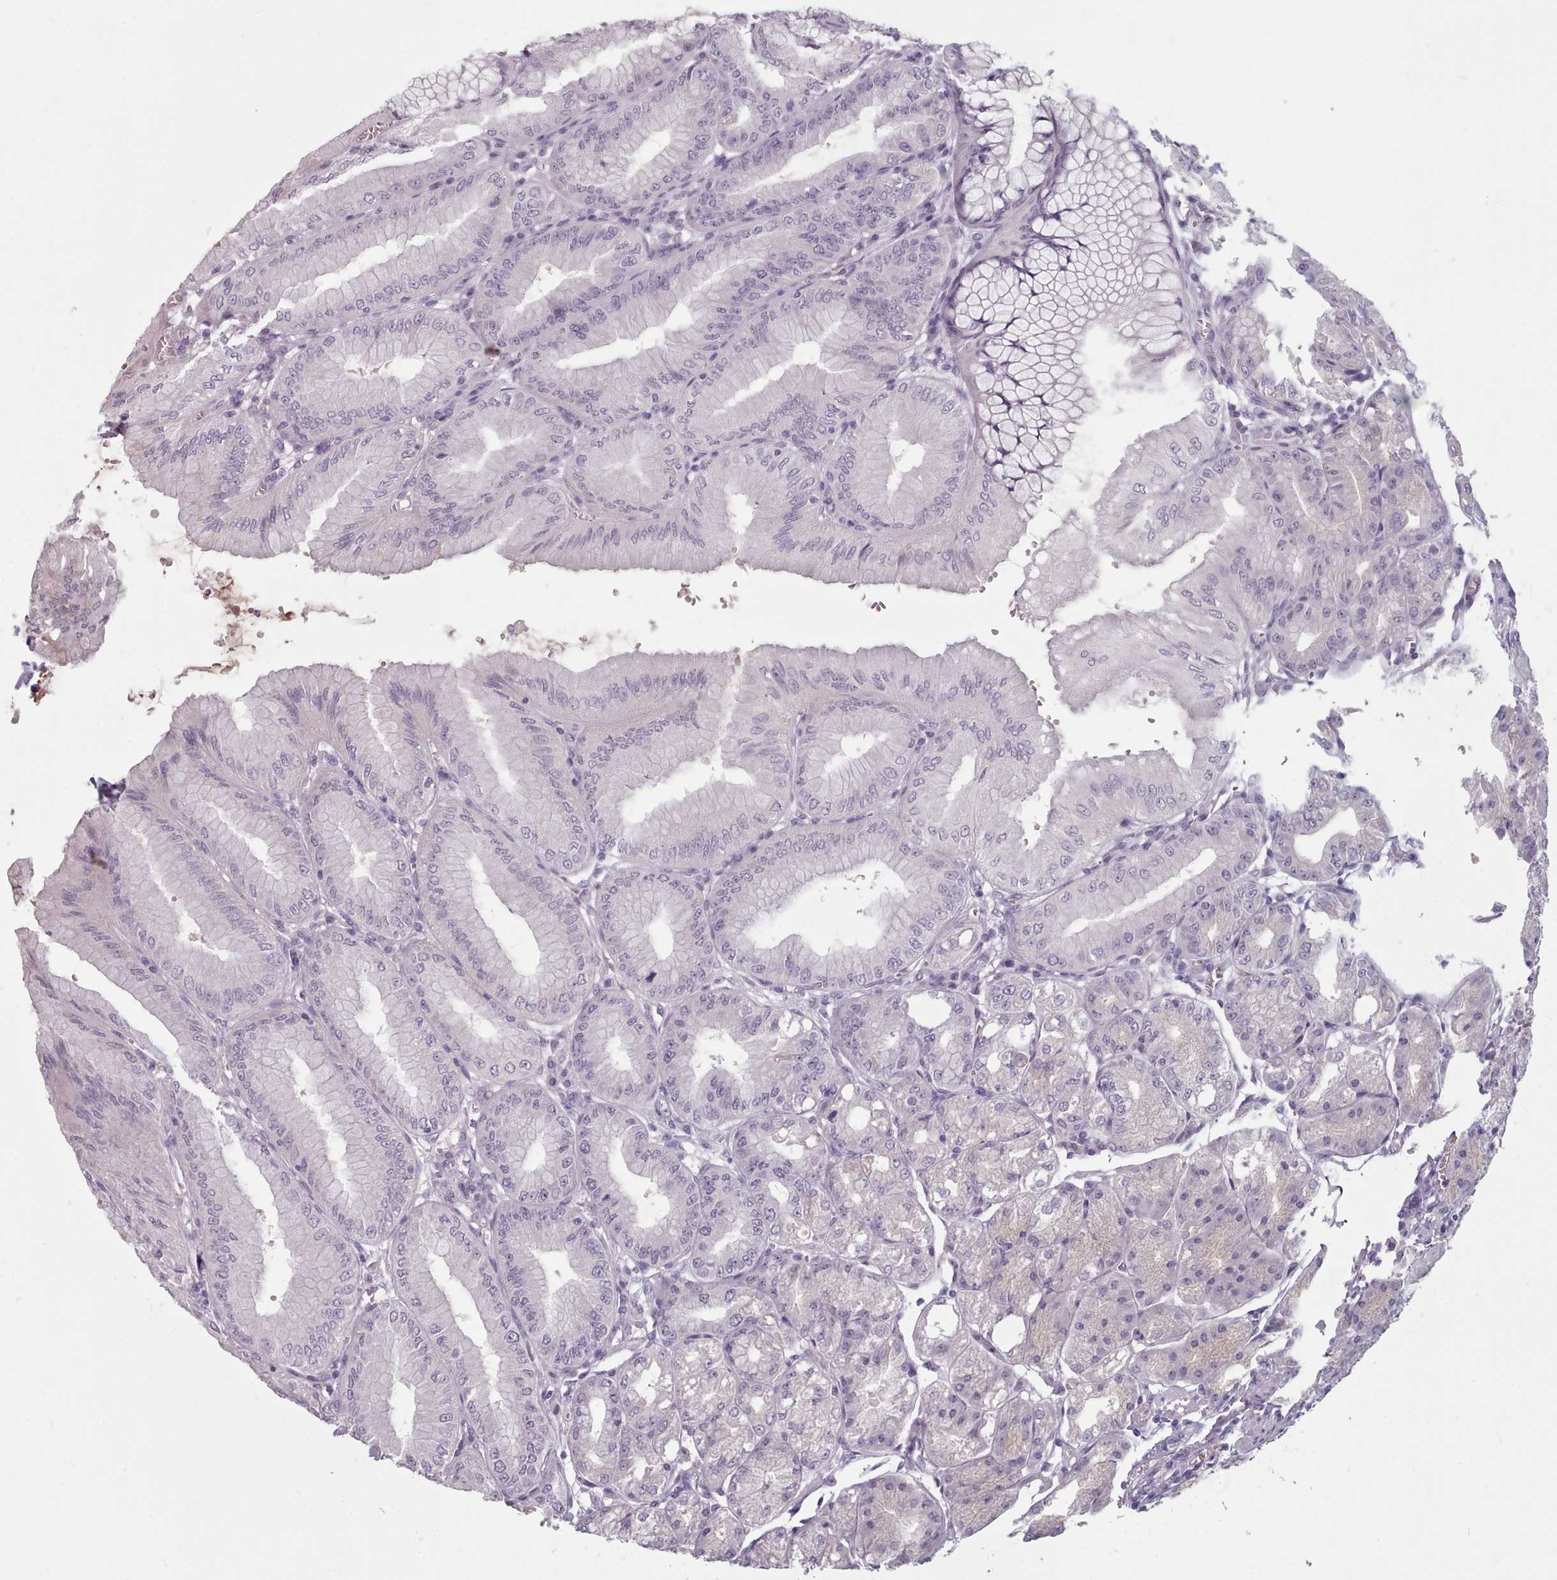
{"staining": {"intensity": "negative", "quantity": "none", "location": "none"}, "tissue": "stomach", "cell_type": "Glandular cells", "image_type": "normal", "snomed": [{"axis": "morphology", "description": "Normal tissue, NOS"}, {"axis": "topography", "description": "Stomach, lower"}], "caption": "This is an IHC histopathology image of benign stomach. There is no positivity in glandular cells.", "gene": "PBX4", "patient": {"sex": "male", "age": 71}}